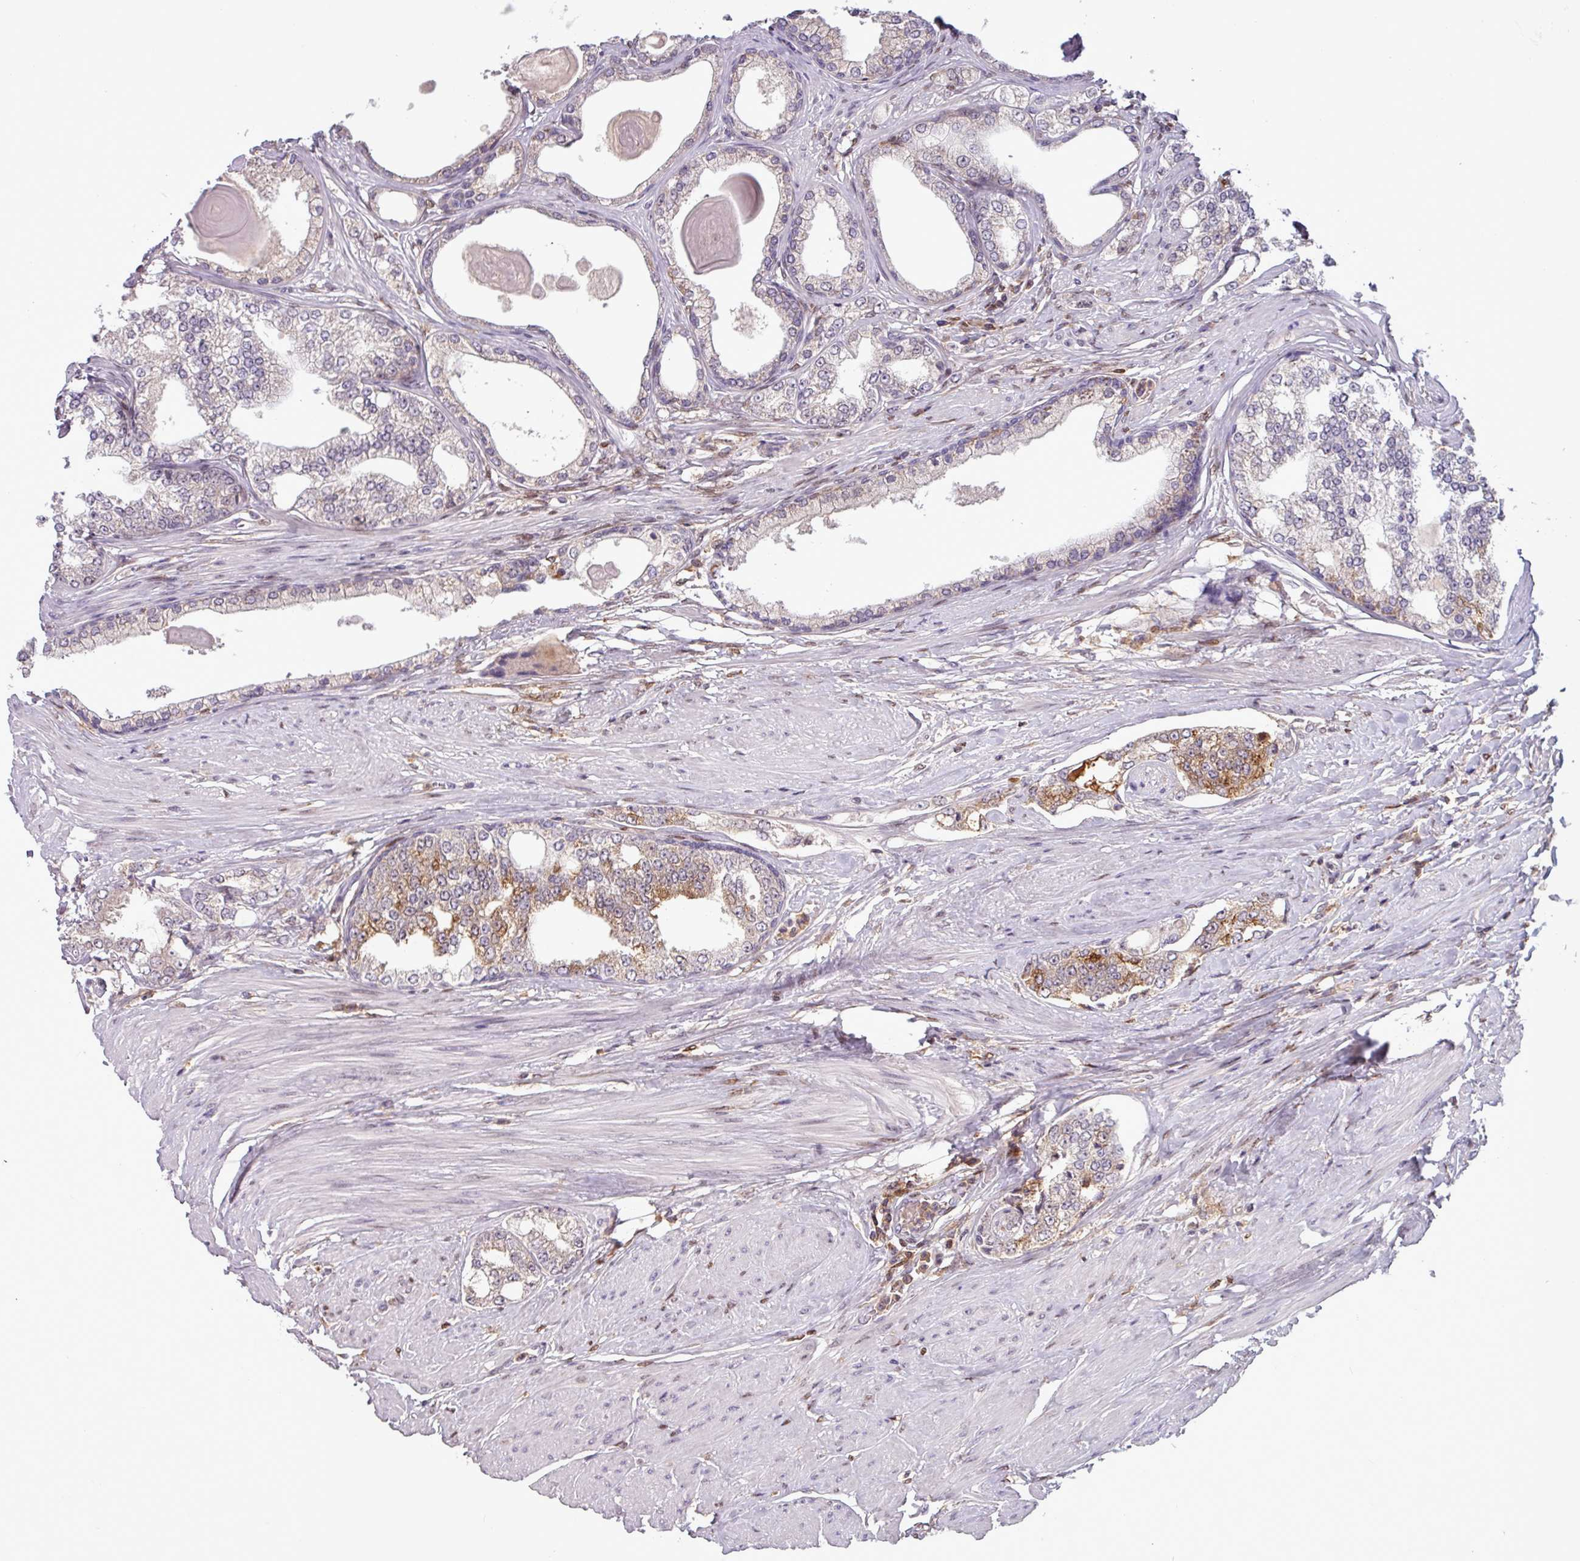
{"staining": {"intensity": "moderate", "quantity": "<25%", "location": "cytoplasmic/membranous"}, "tissue": "prostate cancer", "cell_type": "Tumor cells", "image_type": "cancer", "snomed": [{"axis": "morphology", "description": "Adenocarcinoma, High grade"}, {"axis": "topography", "description": "Prostate"}], "caption": "A histopathology image of prostate high-grade adenocarcinoma stained for a protein shows moderate cytoplasmic/membranous brown staining in tumor cells.", "gene": "PRRX1", "patient": {"sex": "male", "age": 64}}